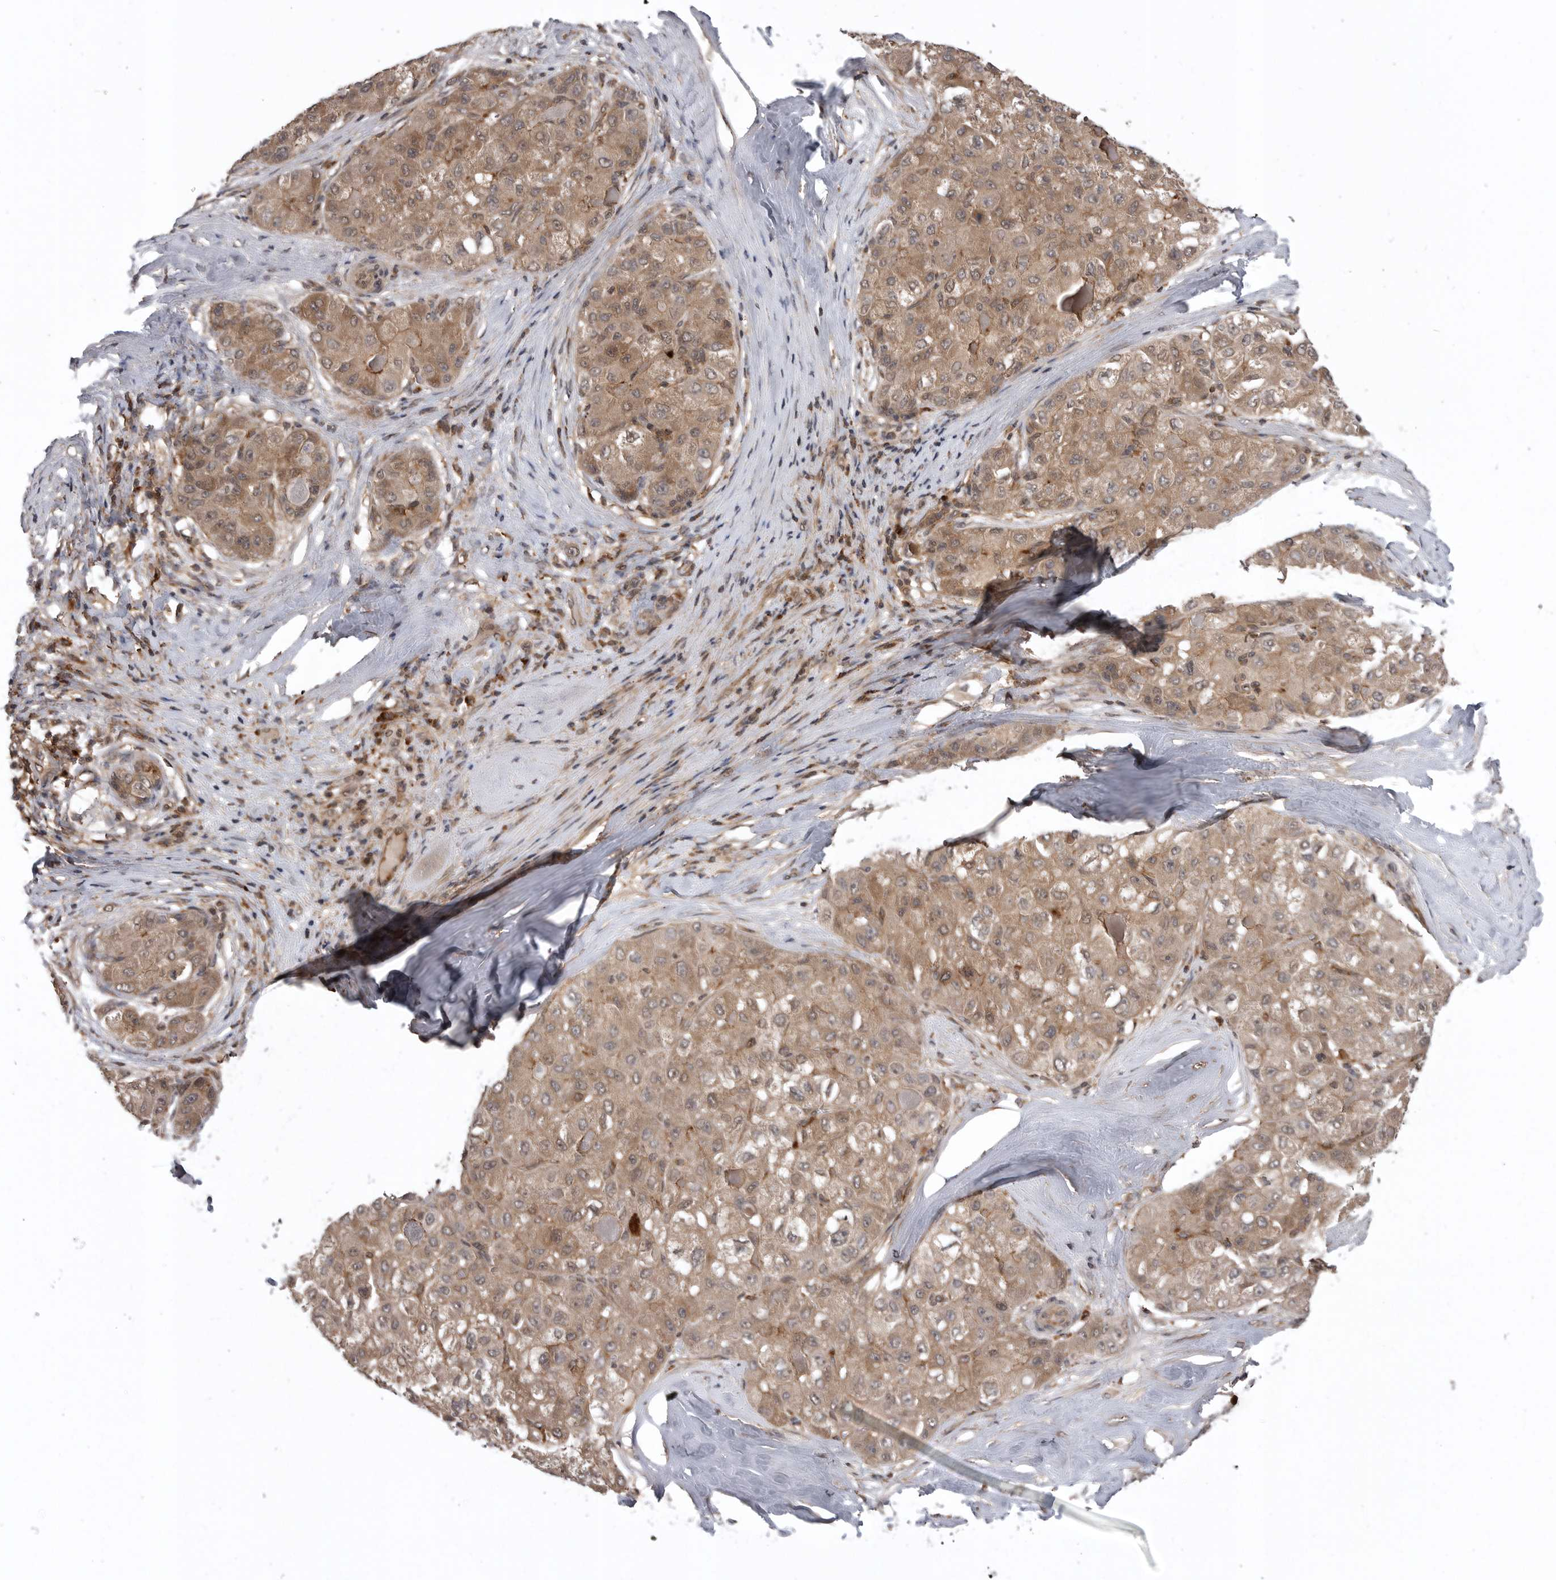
{"staining": {"intensity": "moderate", "quantity": ">75%", "location": "cytoplasmic/membranous,nuclear"}, "tissue": "liver cancer", "cell_type": "Tumor cells", "image_type": "cancer", "snomed": [{"axis": "morphology", "description": "Carcinoma, Hepatocellular, NOS"}, {"axis": "topography", "description": "Liver"}], "caption": "A high-resolution micrograph shows immunohistochemistry staining of hepatocellular carcinoma (liver), which exhibits moderate cytoplasmic/membranous and nuclear staining in approximately >75% of tumor cells.", "gene": "AOAH", "patient": {"sex": "male", "age": 80}}